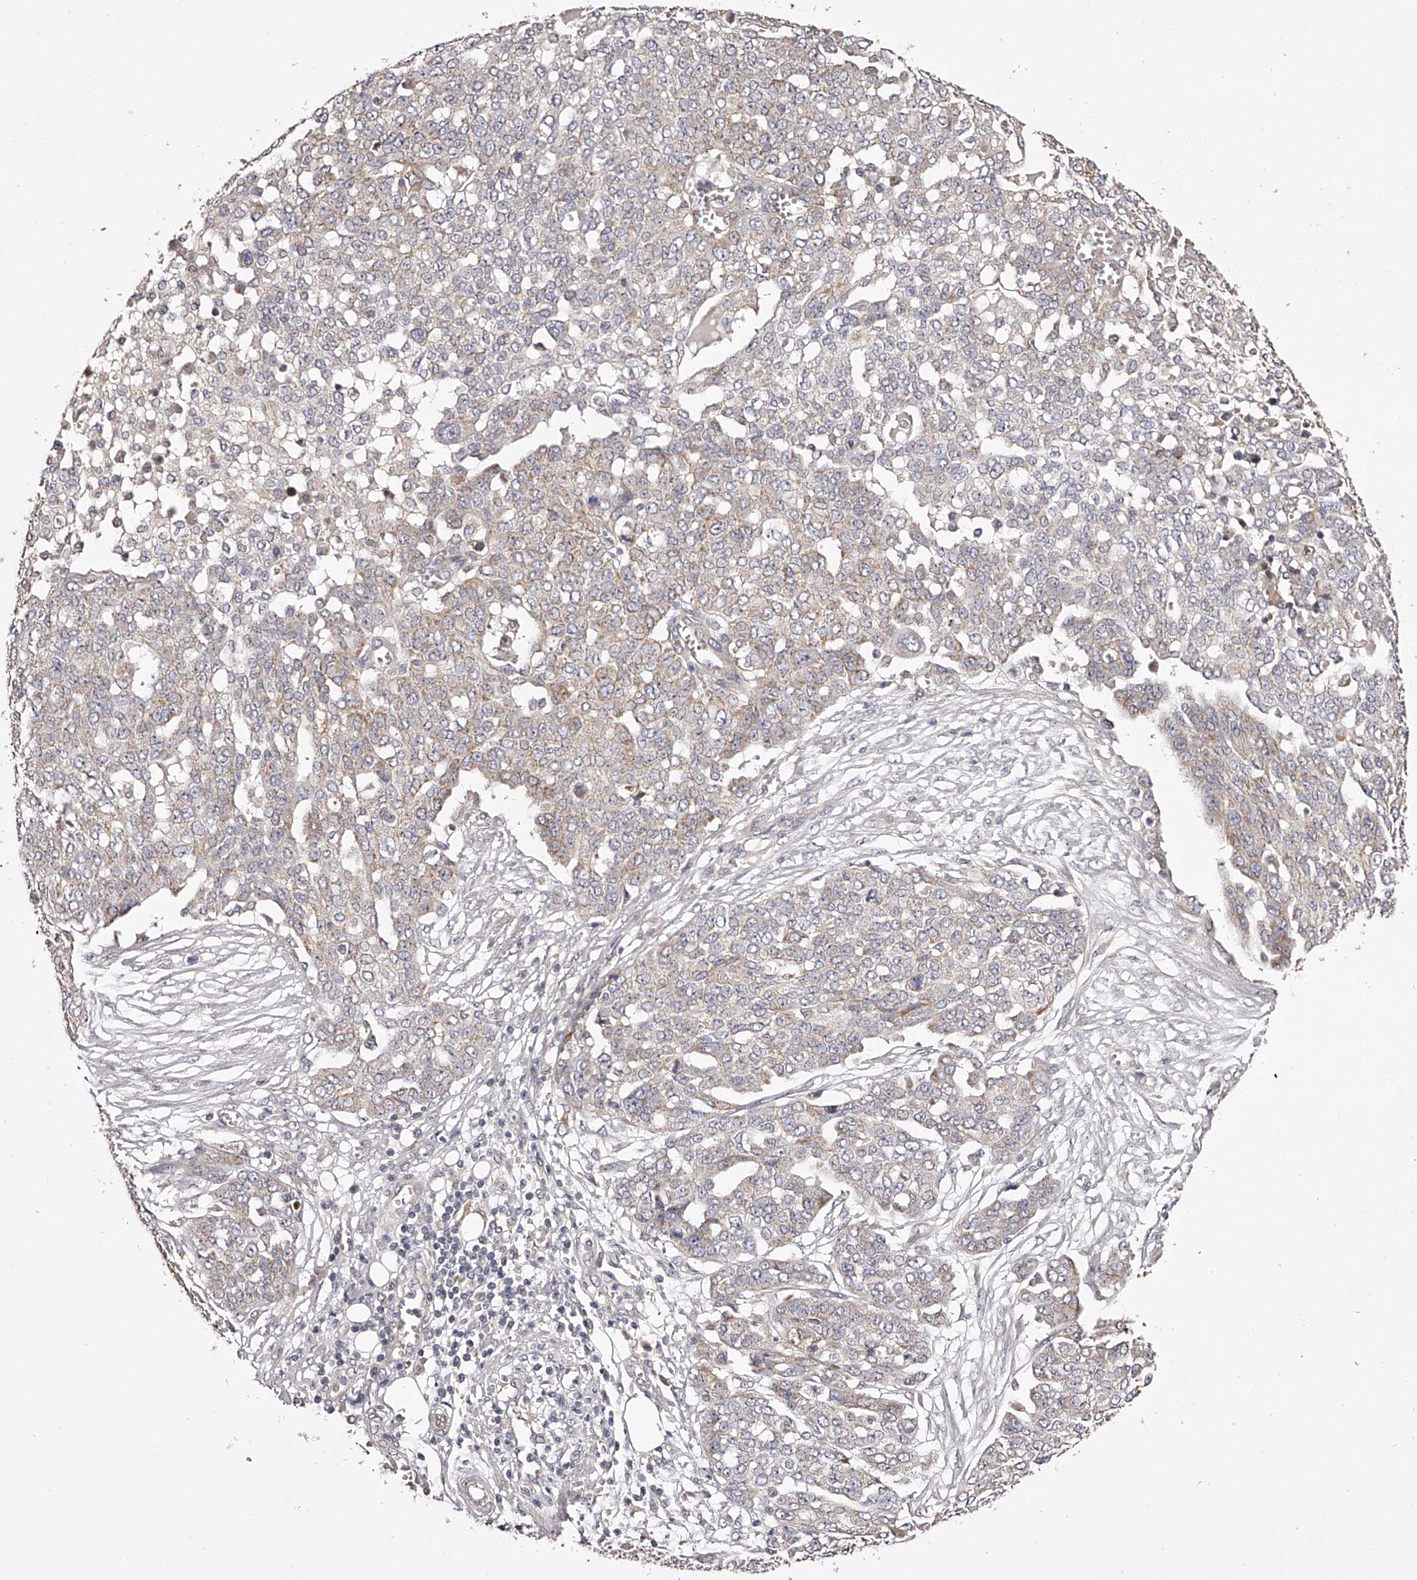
{"staining": {"intensity": "weak", "quantity": ">75%", "location": "cytoplasmic/membranous"}, "tissue": "ovarian cancer", "cell_type": "Tumor cells", "image_type": "cancer", "snomed": [{"axis": "morphology", "description": "Cystadenocarcinoma, serous, NOS"}, {"axis": "topography", "description": "Soft tissue"}, {"axis": "topography", "description": "Ovary"}], "caption": "Protein expression analysis of serous cystadenocarcinoma (ovarian) exhibits weak cytoplasmic/membranous positivity in approximately >75% of tumor cells. Immunohistochemistry stains the protein in brown and the nuclei are stained blue.", "gene": "ODF2L", "patient": {"sex": "female", "age": 57}}